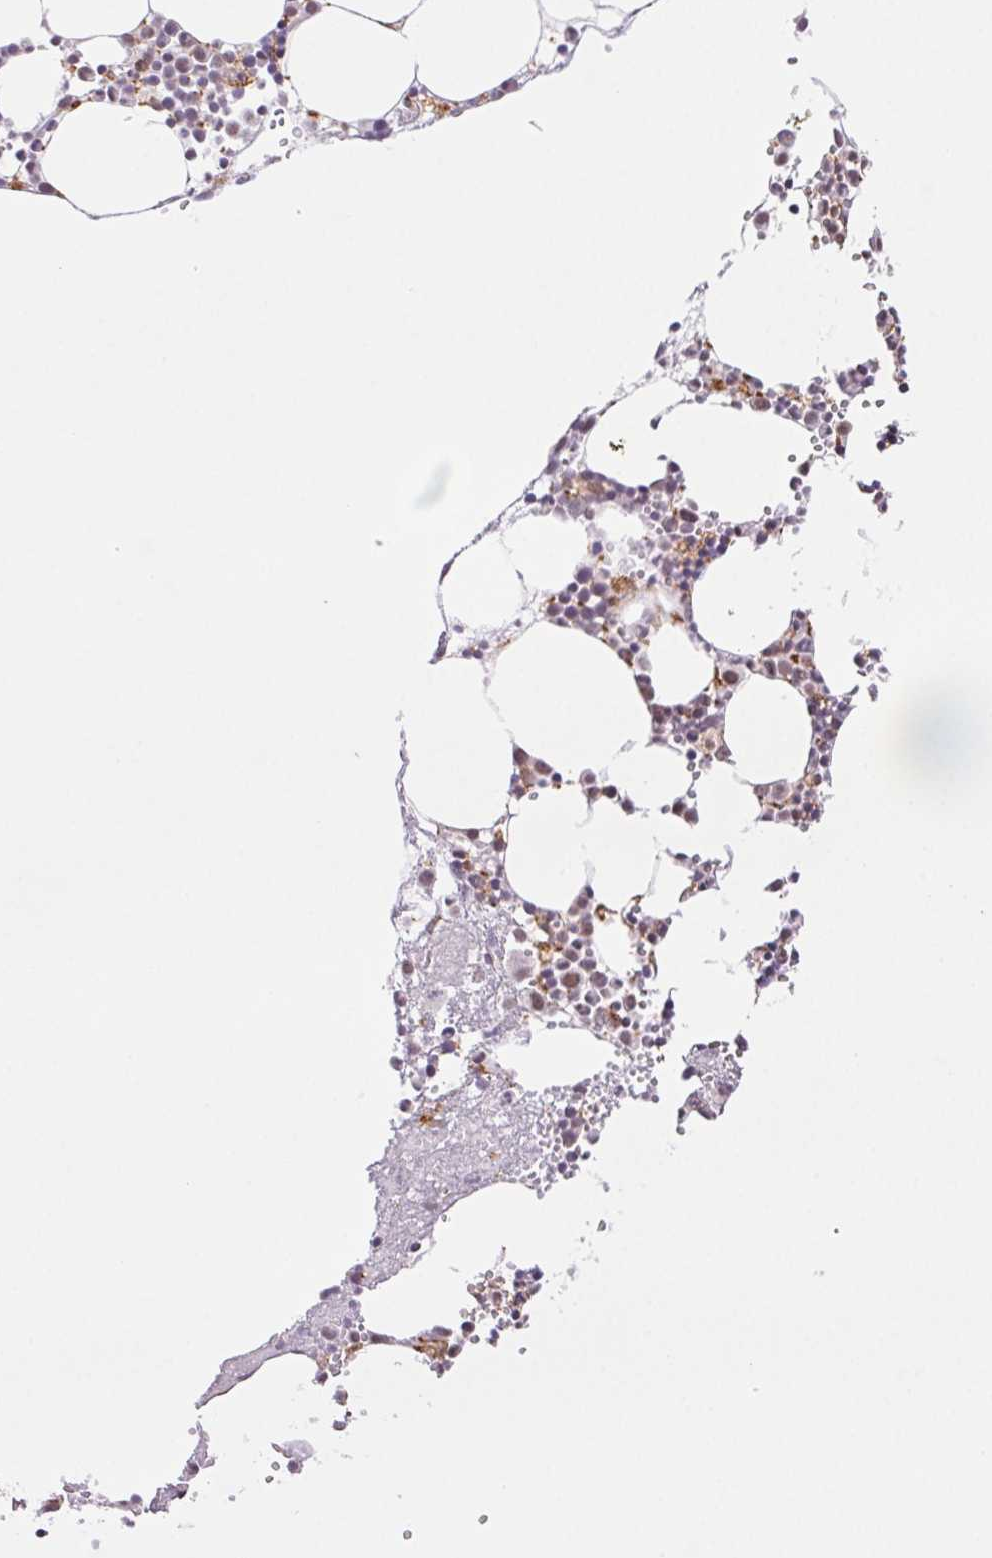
{"staining": {"intensity": "moderate", "quantity": "<25%", "location": "cytoplasmic/membranous"}, "tissue": "bone marrow", "cell_type": "Hematopoietic cells", "image_type": "normal", "snomed": [{"axis": "morphology", "description": "Normal tissue, NOS"}, {"axis": "topography", "description": "Bone marrow"}], "caption": "Hematopoietic cells display low levels of moderate cytoplasmic/membranous positivity in approximately <25% of cells in unremarkable bone marrow. The protein of interest is stained brown, and the nuclei are stained in blue (DAB (3,3'-diaminobenzidine) IHC with brightfield microscopy, high magnification).", "gene": "PRPF18", "patient": {"sex": "male", "age": 89}}